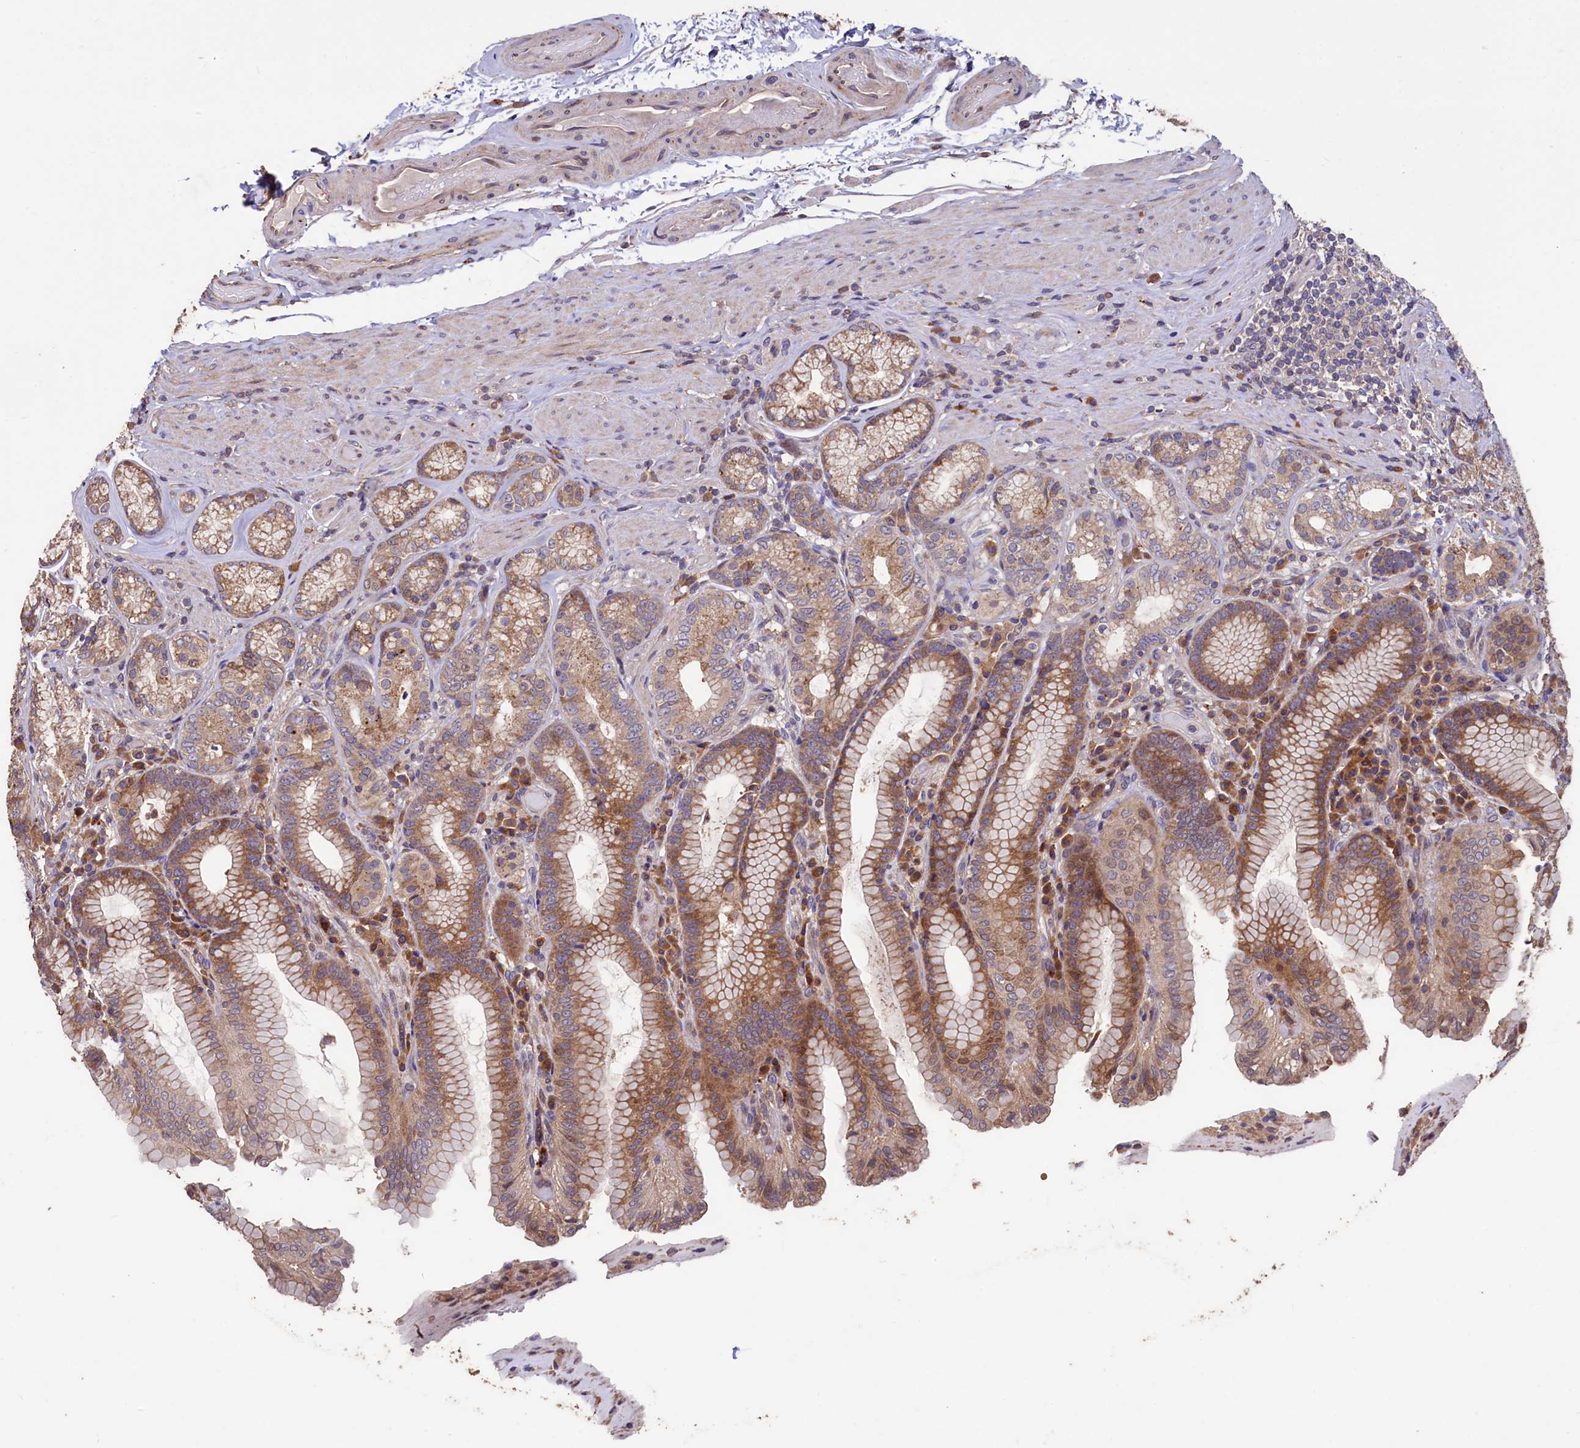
{"staining": {"intensity": "moderate", "quantity": ">75%", "location": "cytoplasmic/membranous"}, "tissue": "stomach", "cell_type": "Glandular cells", "image_type": "normal", "snomed": [{"axis": "morphology", "description": "Normal tissue, NOS"}, {"axis": "topography", "description": "Stomach, upper"}, {"axis": "topography", "description": "Stomach, lower"}], "caption": "Brown immunohistochemical staining in unremarkable human stomach shows moderate cytoplasmic/membranous expression in approximately >75% of glandular cells. The staining is performed using DAB brown chromogen to label protein expression. The nuclei are counter-stained blue using hematoxylin.", "gene": "TMEM98", "patient": {"sex": "female", "age": 76}}